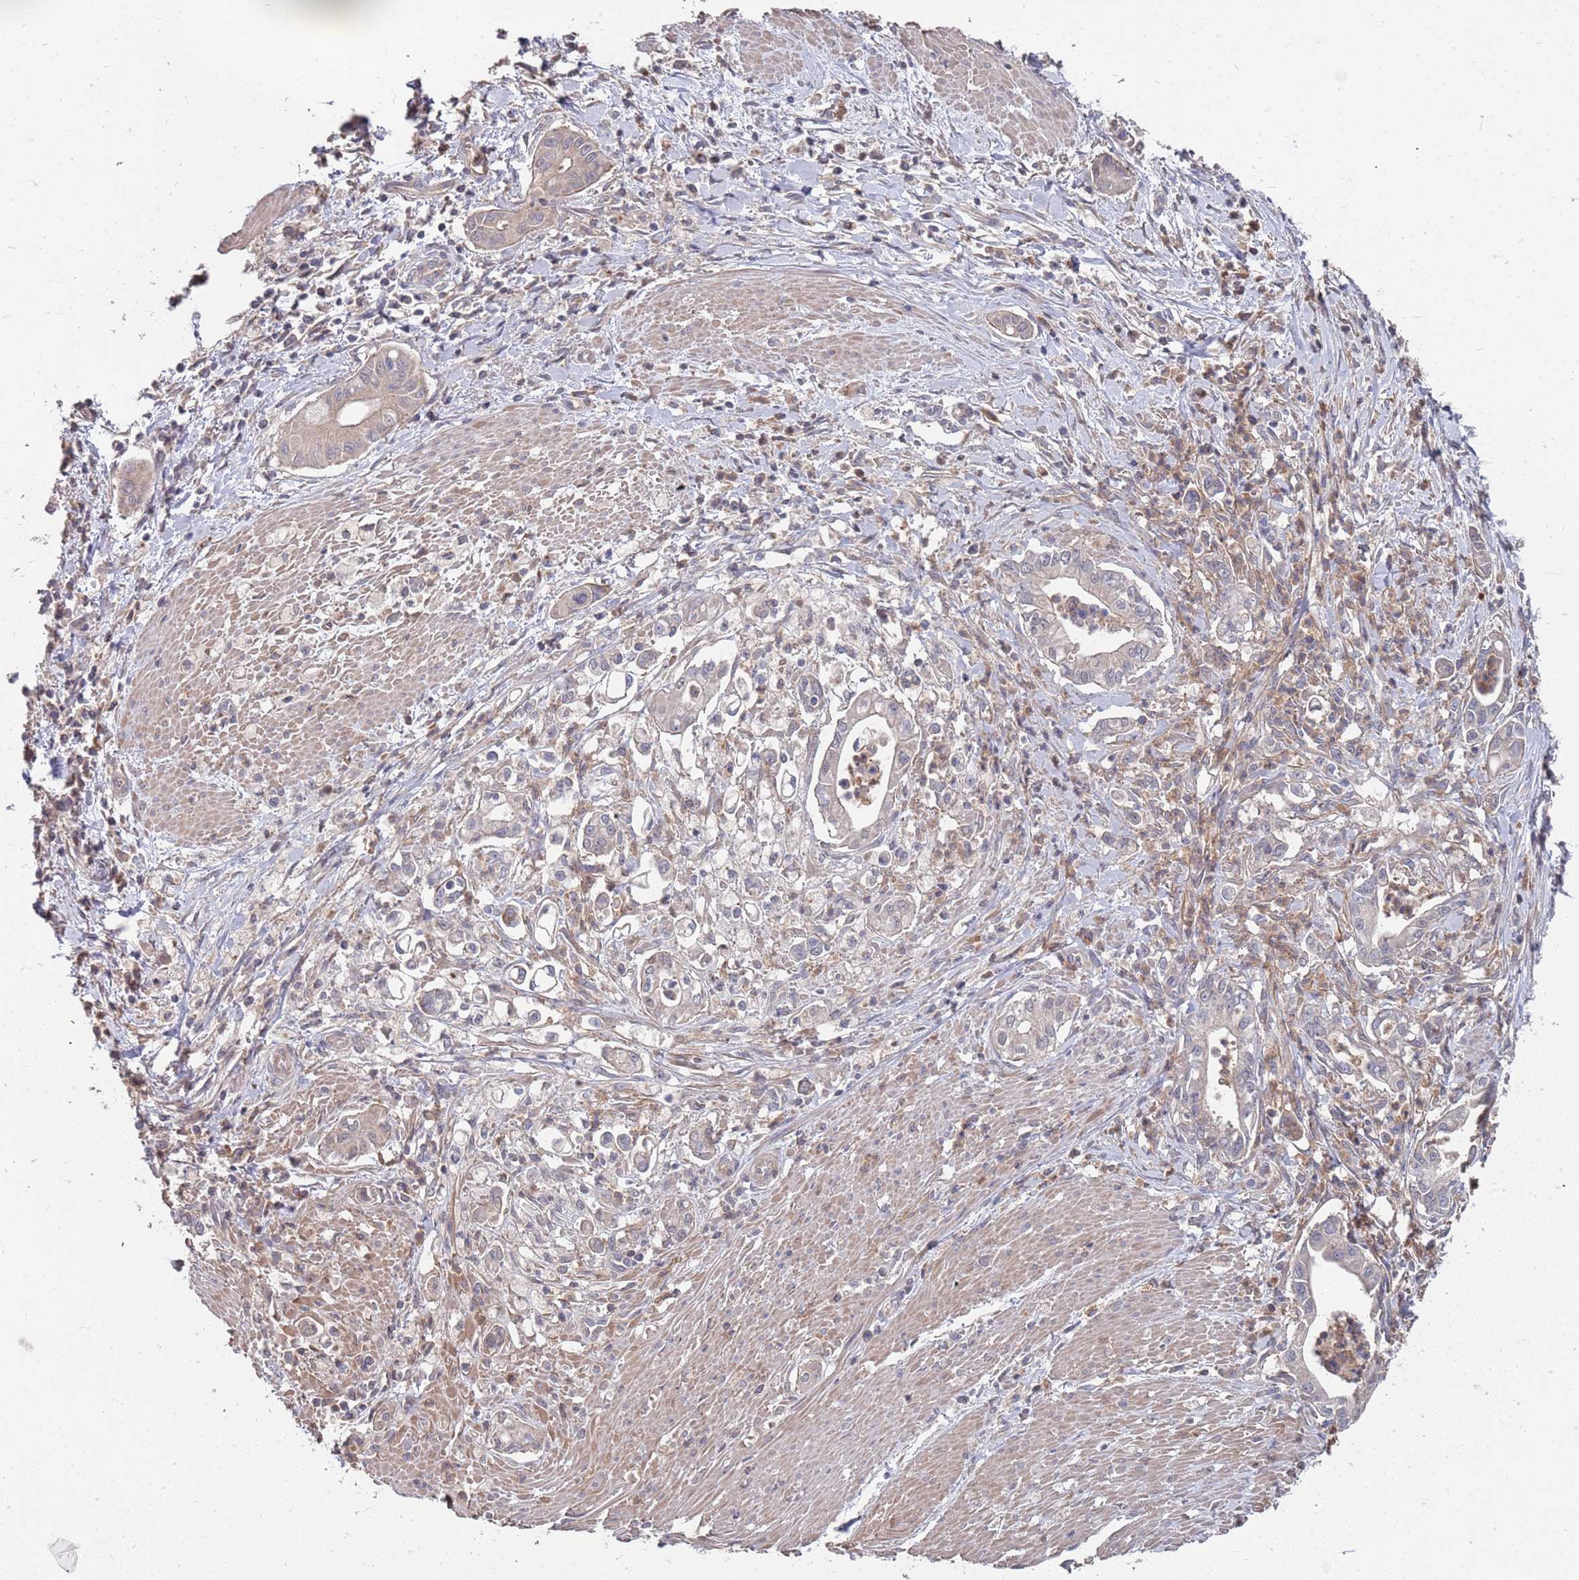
{"staining": {"intensity": "negative", "quantity": "none", "location": "none"}, "tissue": "pancreatic cancer", "cell_type": "Tumor cells", "image_type": "cancer", "snomed": [{"axis": "morphology", "description": "Adenocarcinoma, NOS"}, {"axis": "topography", "description": "Pancreas"}], "caption": "A micrograph of human pancreatic cancer (adenocarcinoma) is negative for staining in tumor cells.", "gene": "TCEANC2", "patient": {"sex": "male", "age": 78}}